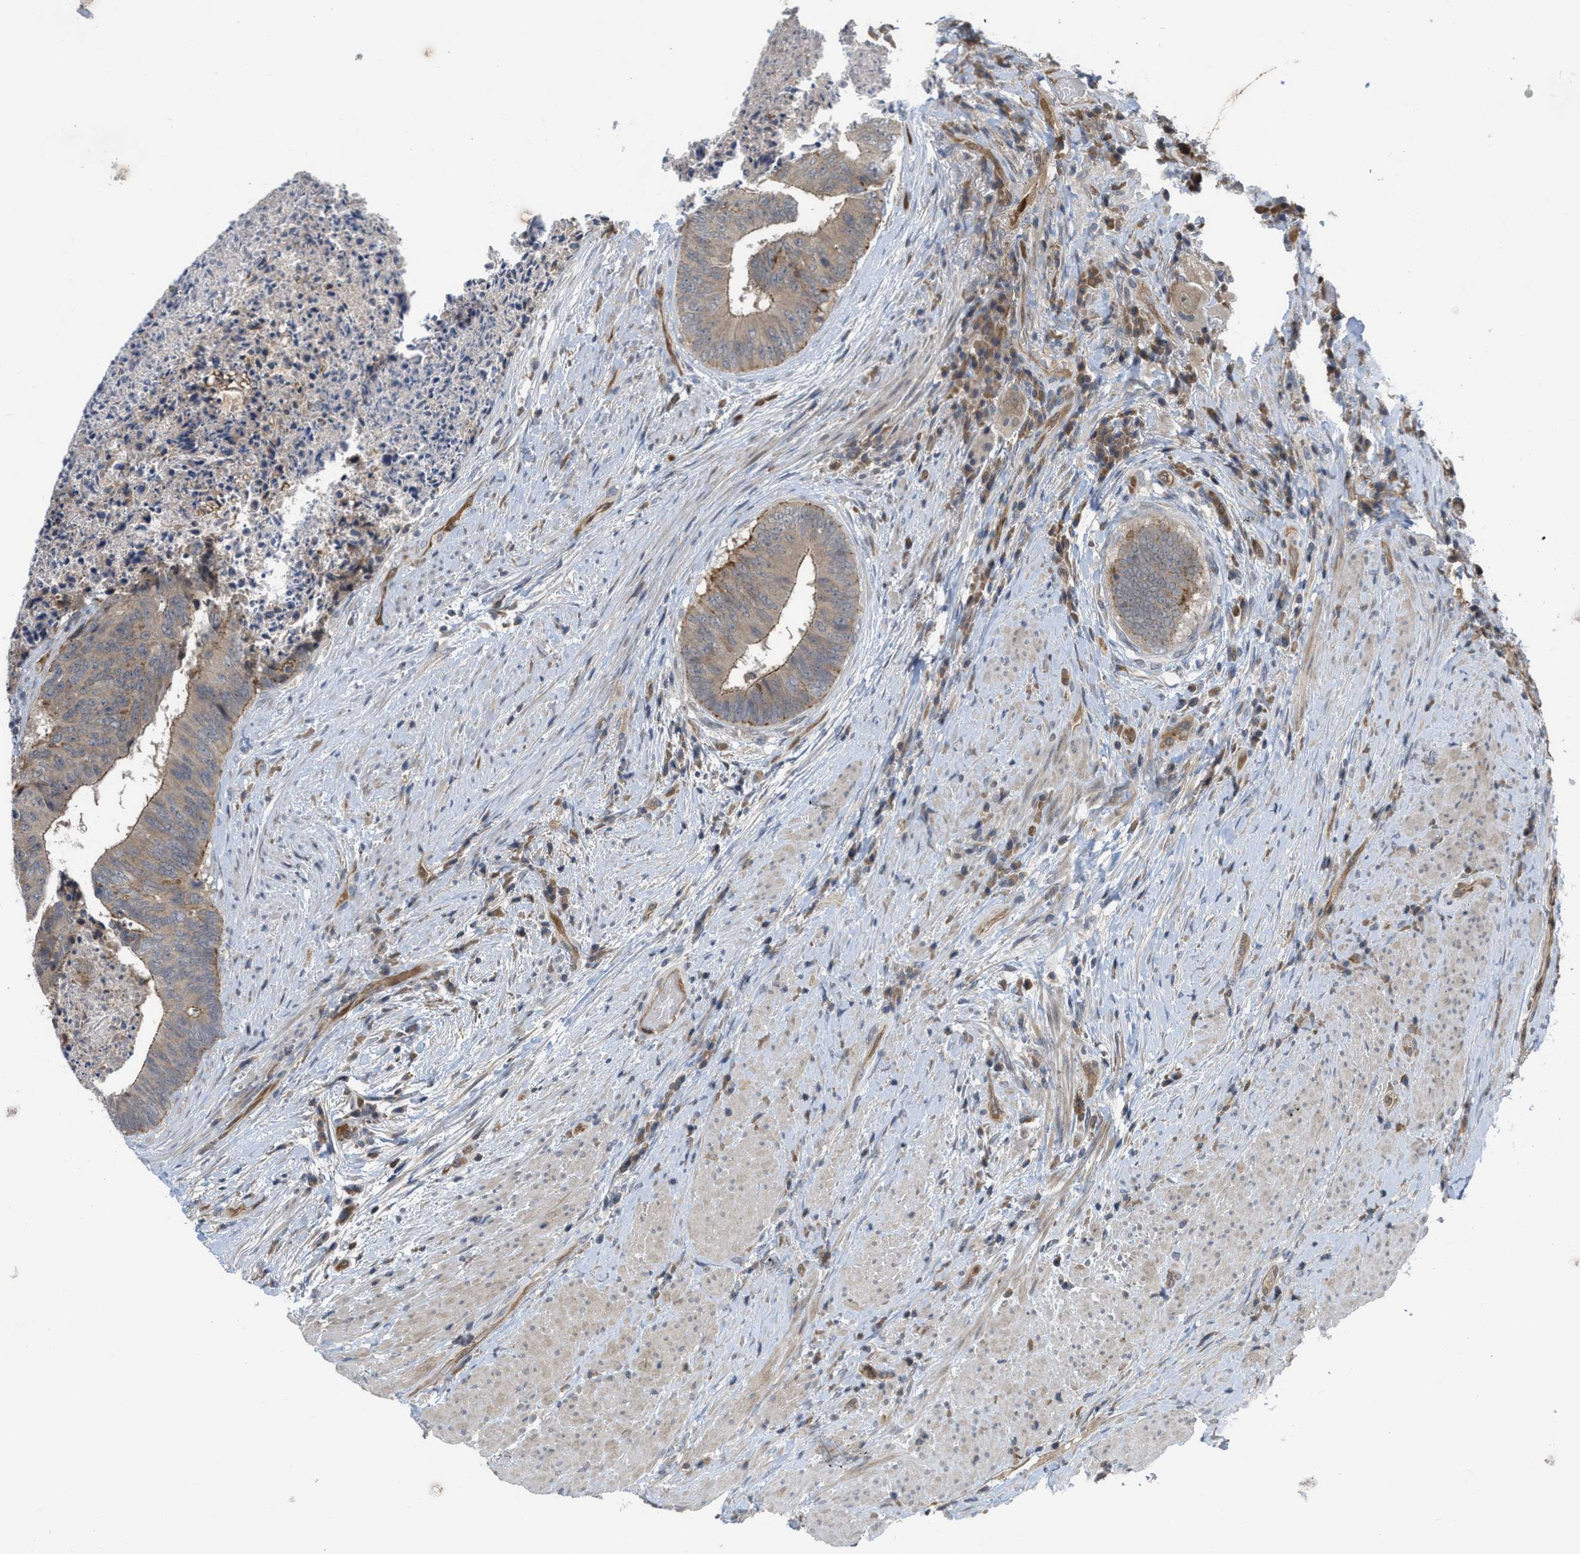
{"staining": {"intensity": "negative", "quantity": "none", "location": "none"}, "tissue": "colorectal cancer", "cell_type": "Tumor cells", "image_type": "cancer", "snomed": [{"axis": "morphology", "description": "Adenocarcinoma, NOS"}, {"axis": "topography", "description": "Rectum"}], "caption": "This is an immunohistochemistry micrograph of human colorectal cancer (adenocarcinoma). There is no expression in tumor cells.", "gene": "LDAF1", "patient": {"sex": "male", "age": 72}}